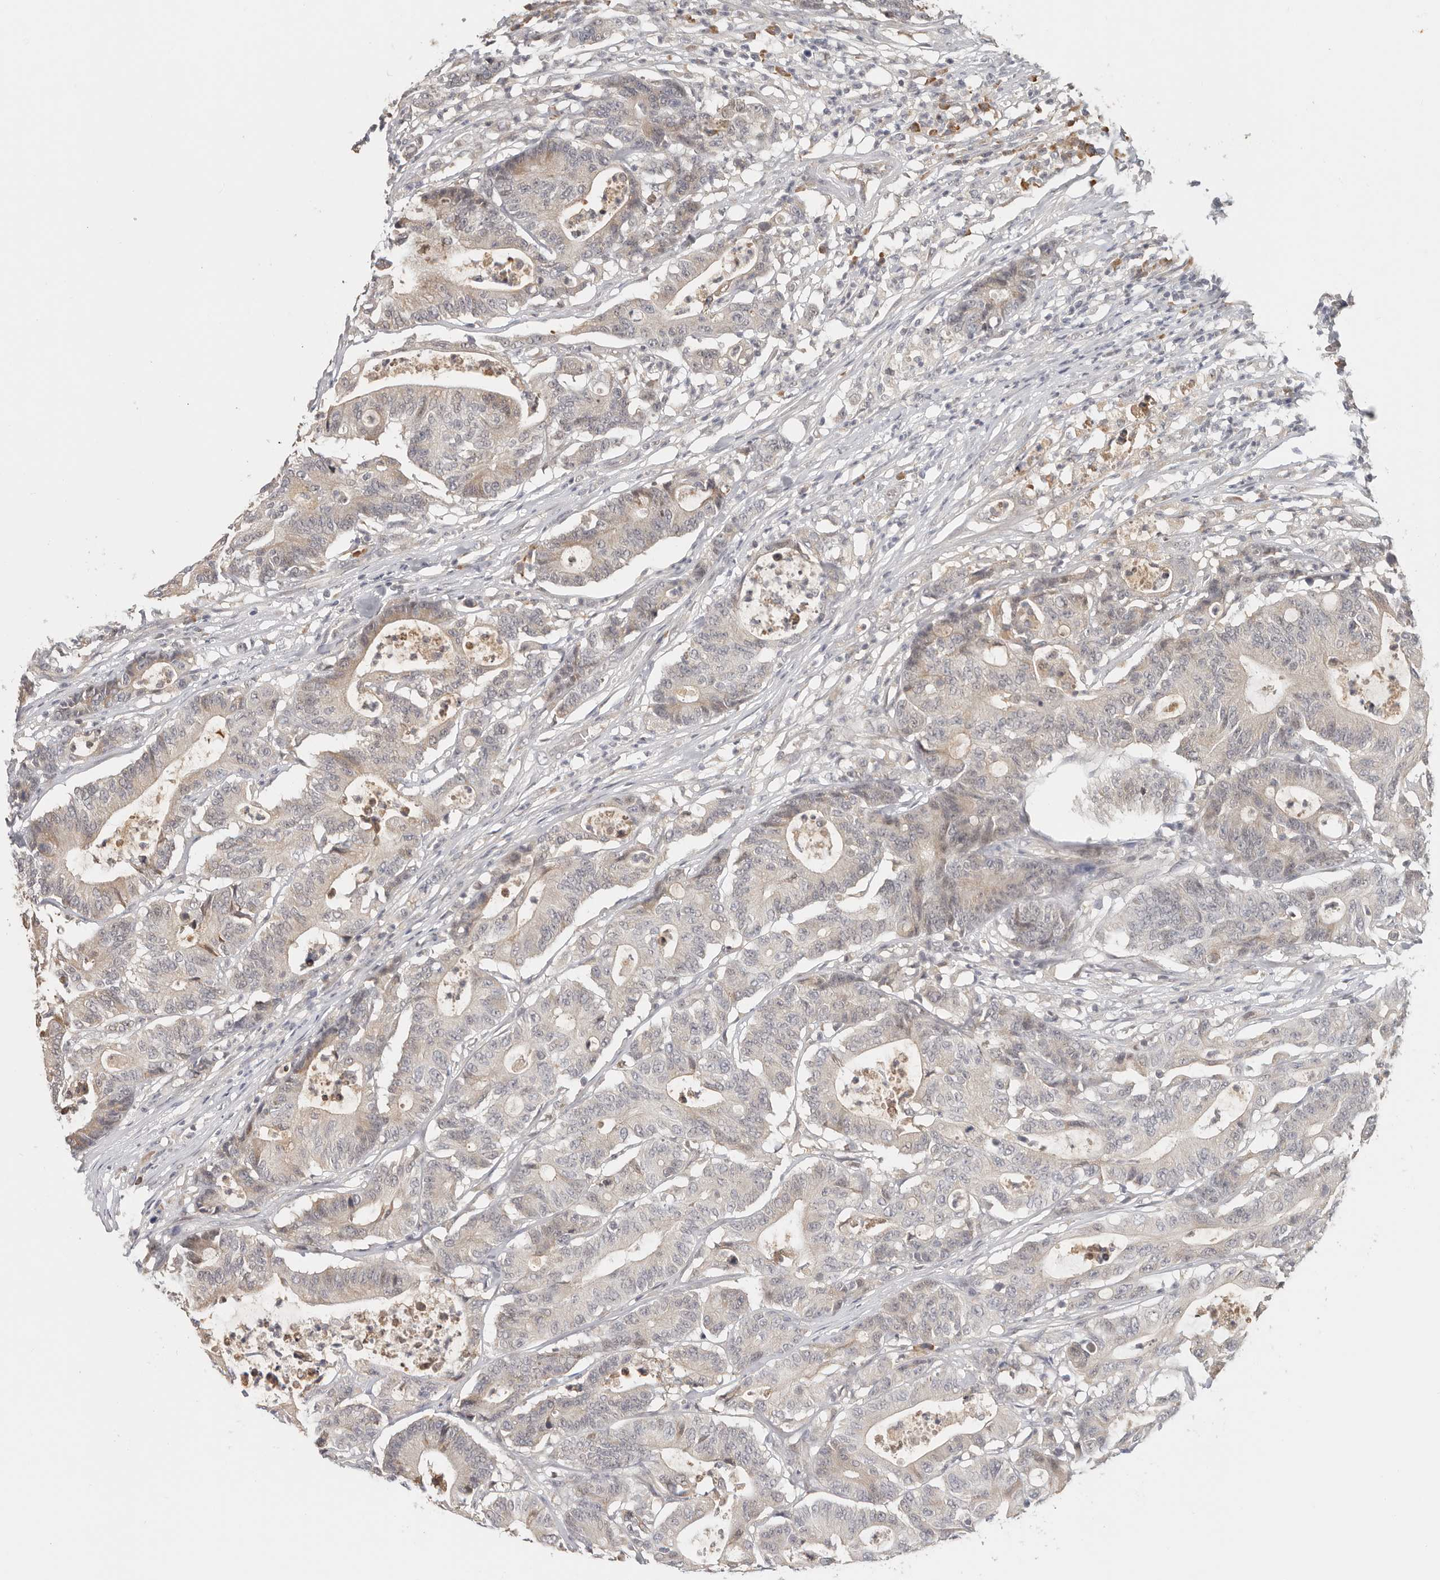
{"staining": {"intensity": "weak", "quantity": "<25%", "location": "cytoplasmic/membranous"}, "tissue": "colorectal cancer", "cell_type": "Tumor cells", "image_type": "cancer", "snomed": [{"axis": "morphology", "description": "Adenocarcinoma, NOS"}, {"axis": "topography", "description": "Colon"}], "caption": "Protein analysis of colorectal cancer (adenocarcinoma) demonstrates no significant expression in tumor cells.", "gene": "LARP7", "patient": {"sex": "female", "age": 84}}